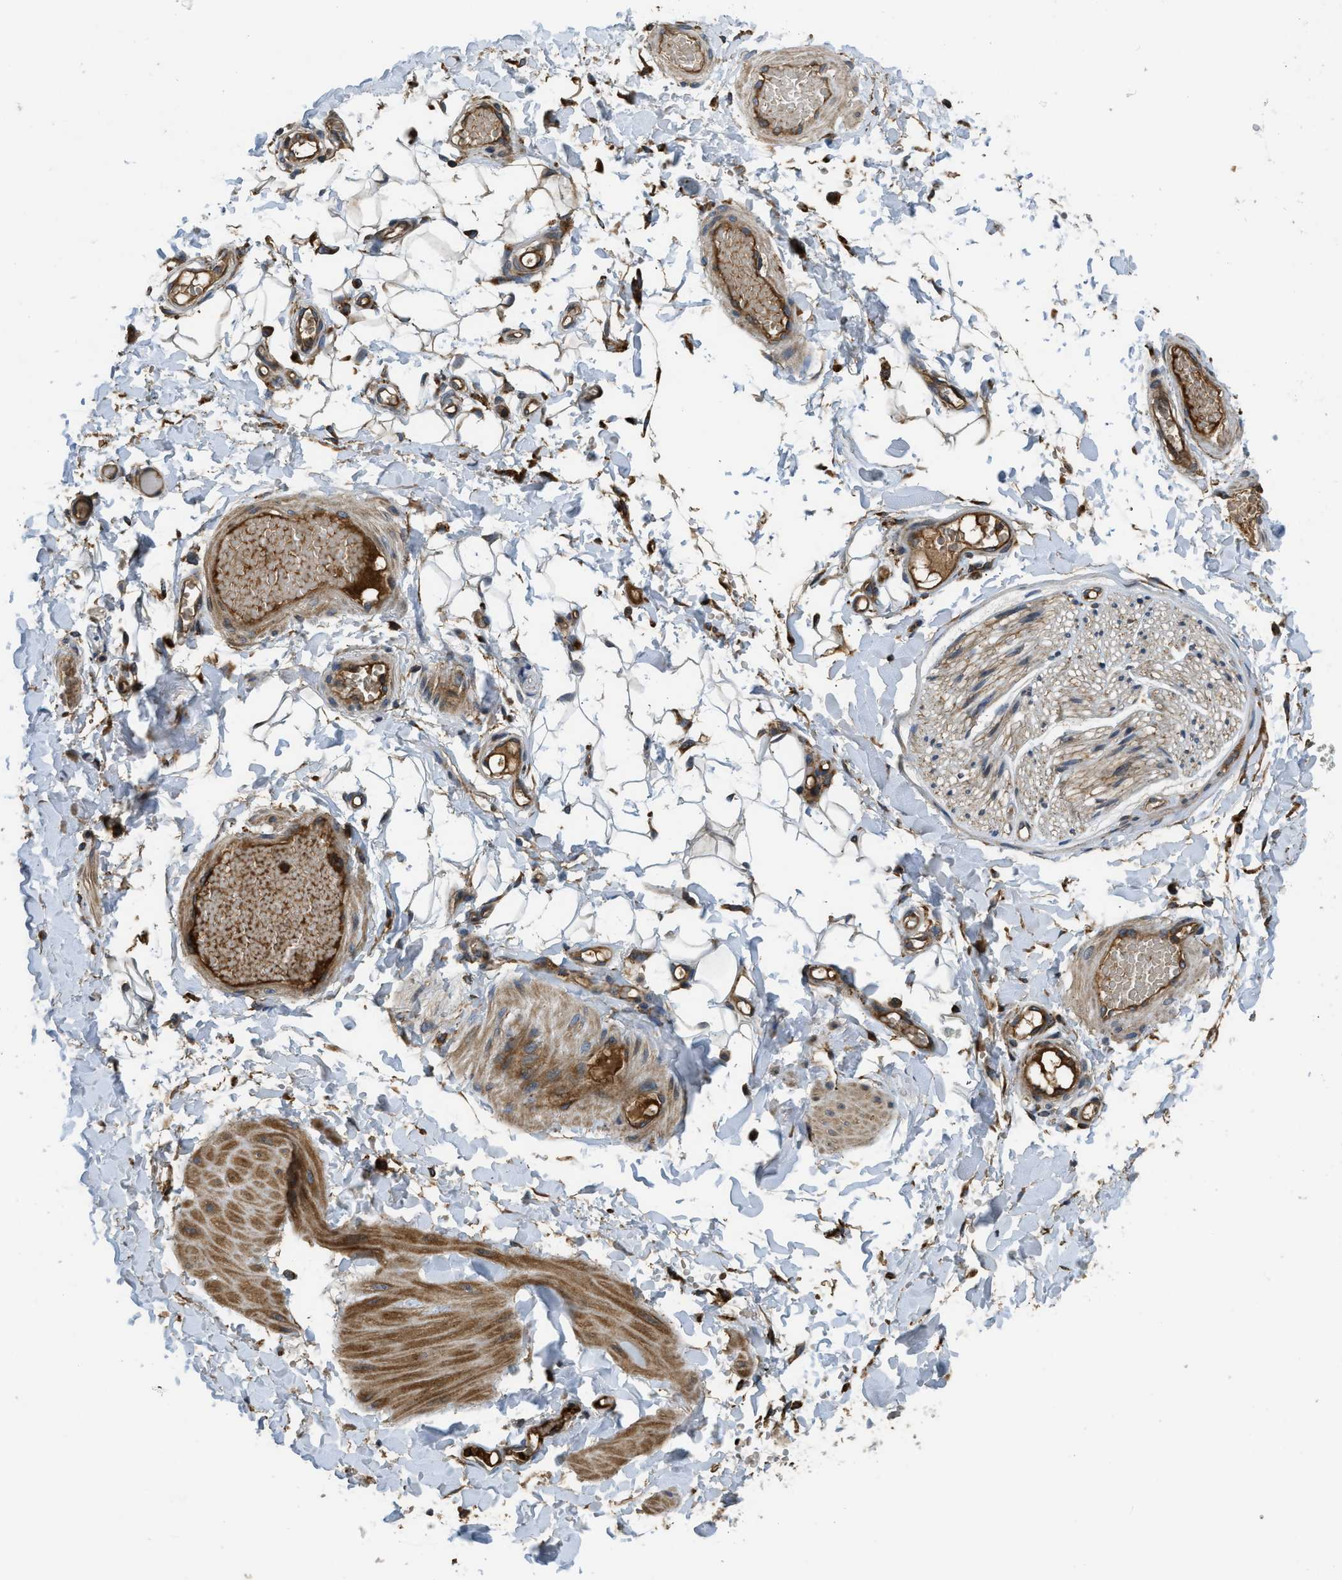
{"staining": {"intensity": "moderate", "quantity": ">75%", "location": "cytoplasmic/membranous"}, "tissue": "adipose tissue", "cell_type": "Adipocytes", "image_type": "normal", "snomed": [{"axis": "morphology", "description": "Normal tissue, NOS"}, {"axis": "topography", "description": "Adipose tissue"}, {"axis": "topography", "description": "Vascular tissue"}, {"axis": "topography", "description": "Peripheral nerve tissue"}], "caption": "Approximately >75% of adipocytes in benign human adipose tissue reveal moderate cytoplasmic/membranous protein staining as visualized by brown immunohistochemical staining.", "gene": "GGH", "patient": {"sex": "male", "age": 25}}